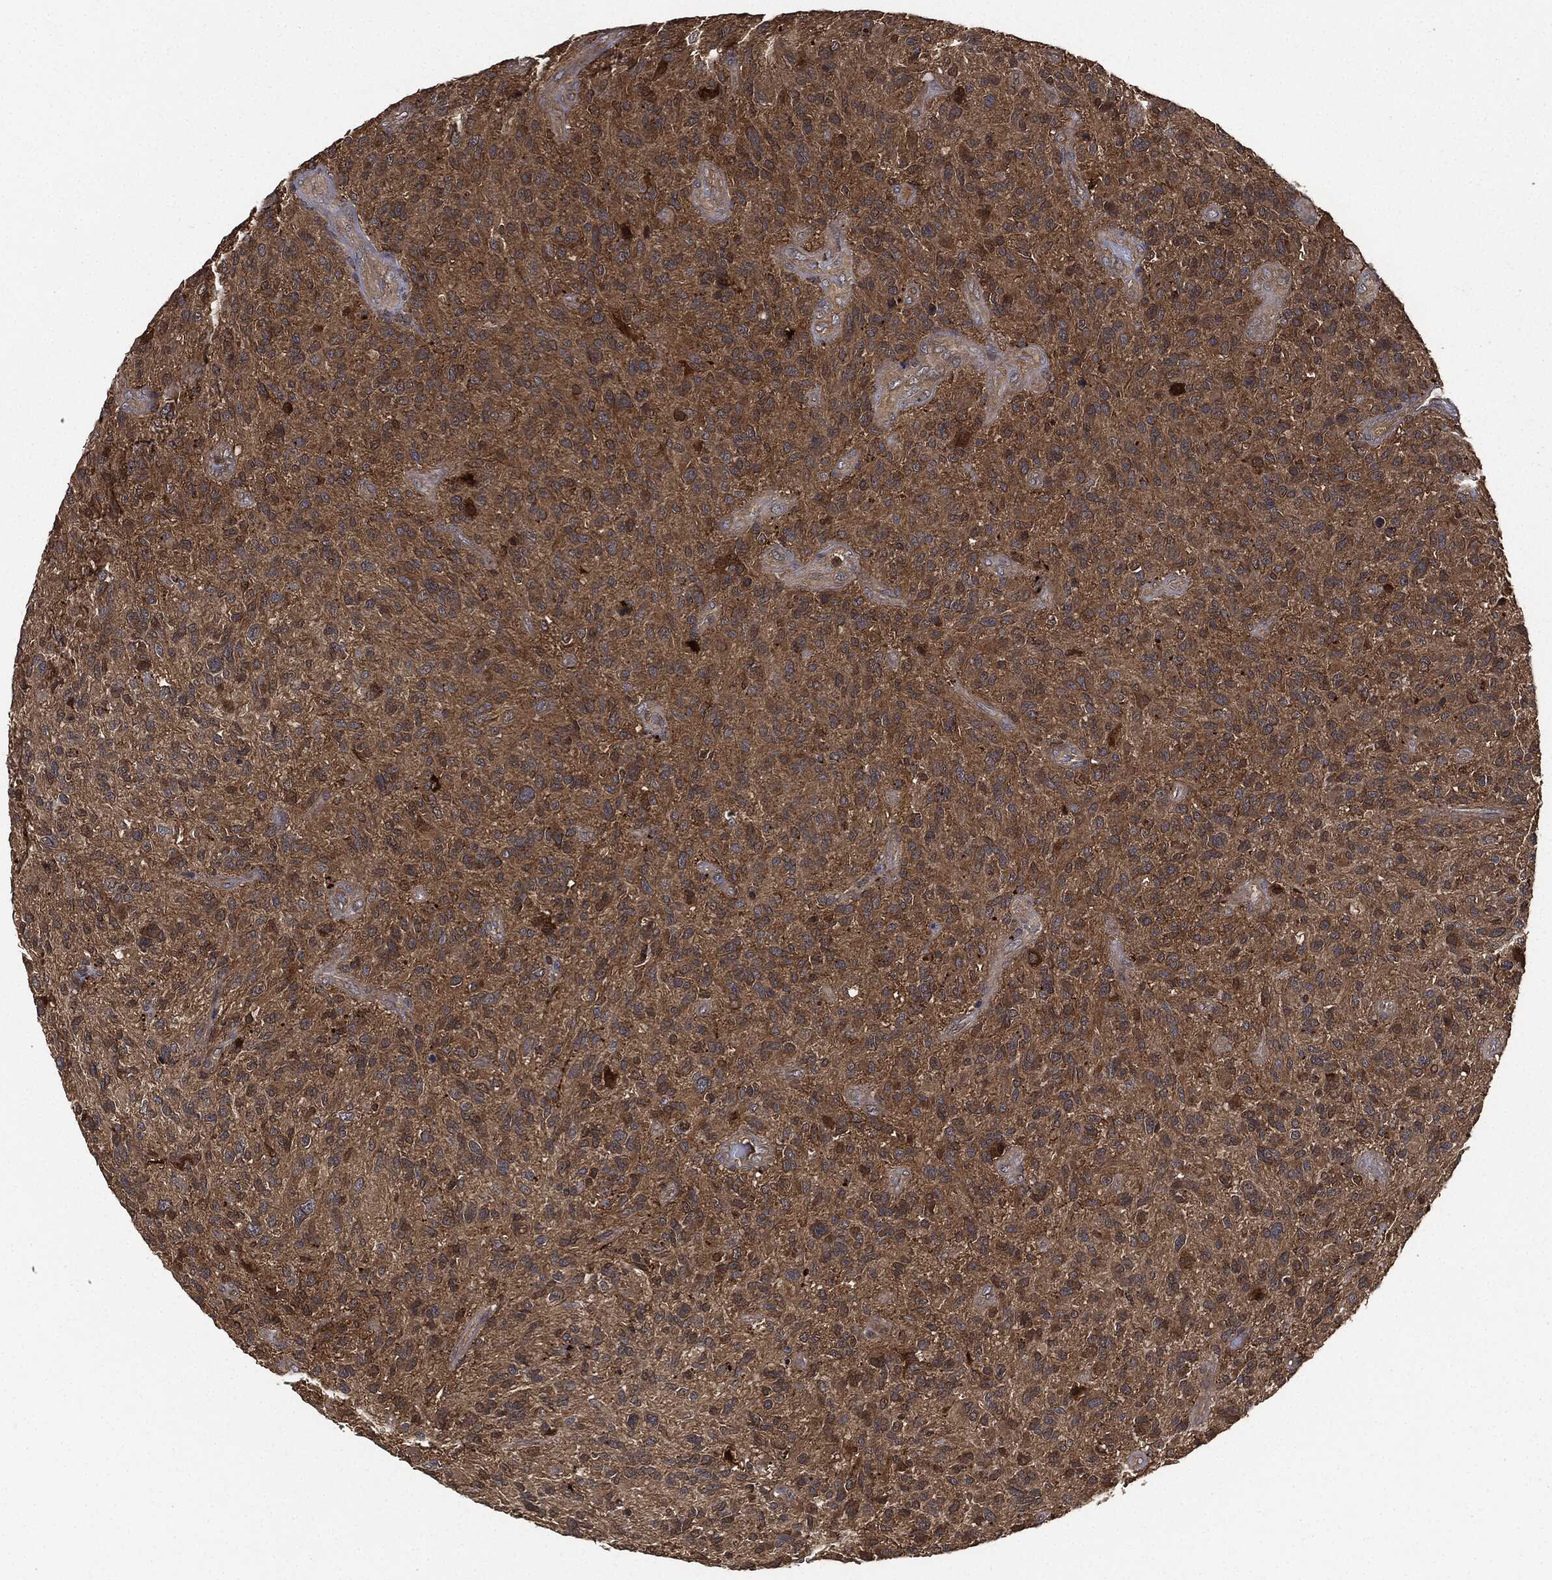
{"staining": {"intensity": "moderate", "quantity": ">75%", "location": "cytoplasmic/membranous"}, "tissue": "glioma", "cell_type": "Tumor cells", "image_type": "cancer", "snomed": [{"axis": "morphology", "description": "Glioma, malignant, High grade"}, {"axis": "topography", "description": "Brain"}], "caption": "The histopathology image reveals immunohistochemical staining of malignant glioma (high-grade). There is moderate cytoplasmic/membranous staining is seen in approximately >75% of tumor cells.", "gene": "BRAF", "patient": {"sex": "male", "age": 47}}